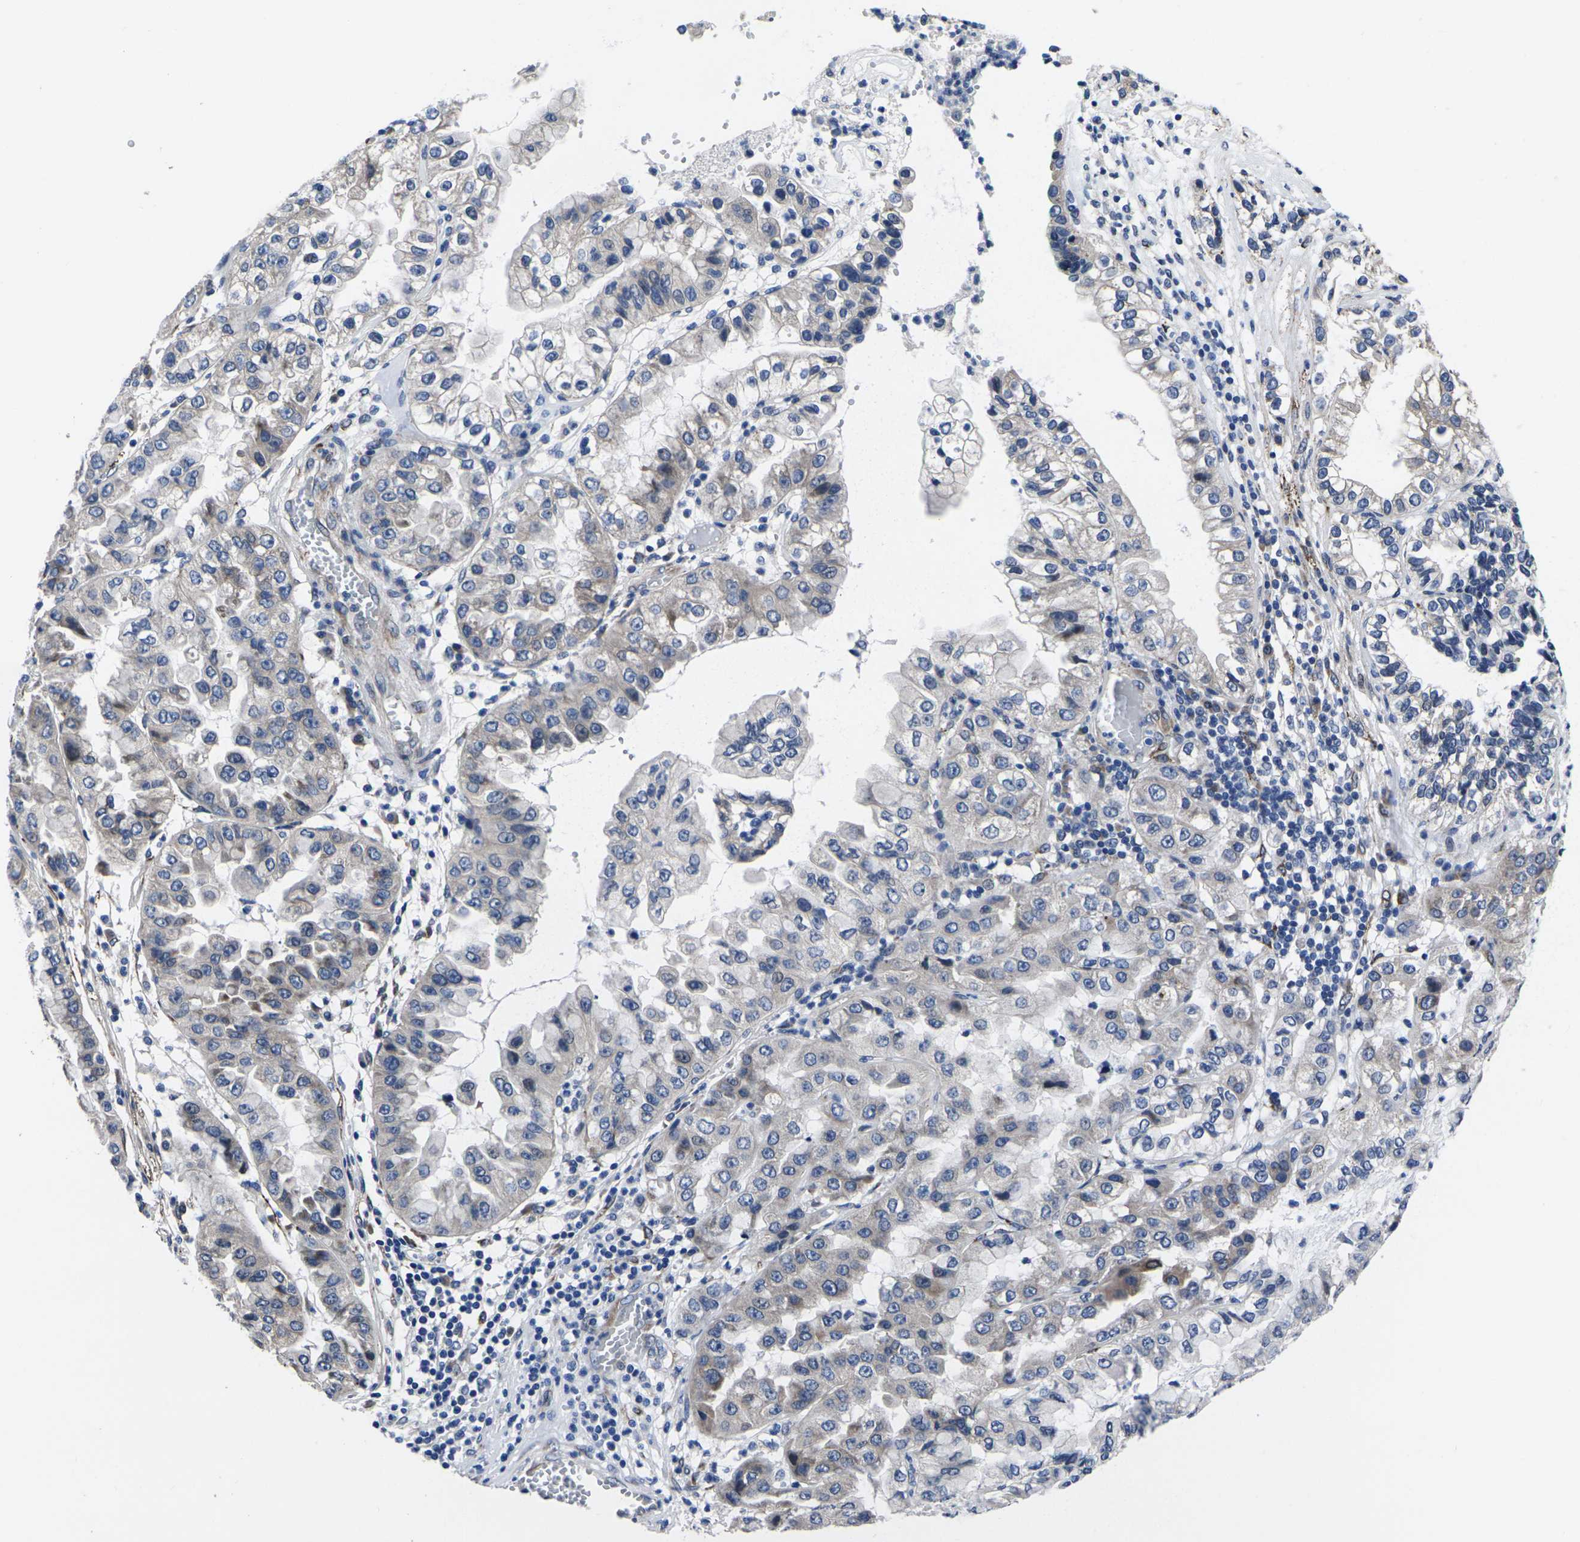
{"staining": {"intensity": "weak", "quantity": "<25%", "location": "cytoplasmic/membranous"}, "tissue": "liver cancer", "cell_type": "Tumor cells", "image_type": "cancer", "snomed": [{"axis": "morphology", "description": "Cholangiocarcinoma"}, {"axis": "topography", "description": "Liver"}], "caption": "A high-resolution photomicrograph shows immunohistochemistry staining of liver cancer, which shows no significant staining in tumor cells.", "gene": "CYP2C8", "patient": {"sex": "female", "age": 79}}